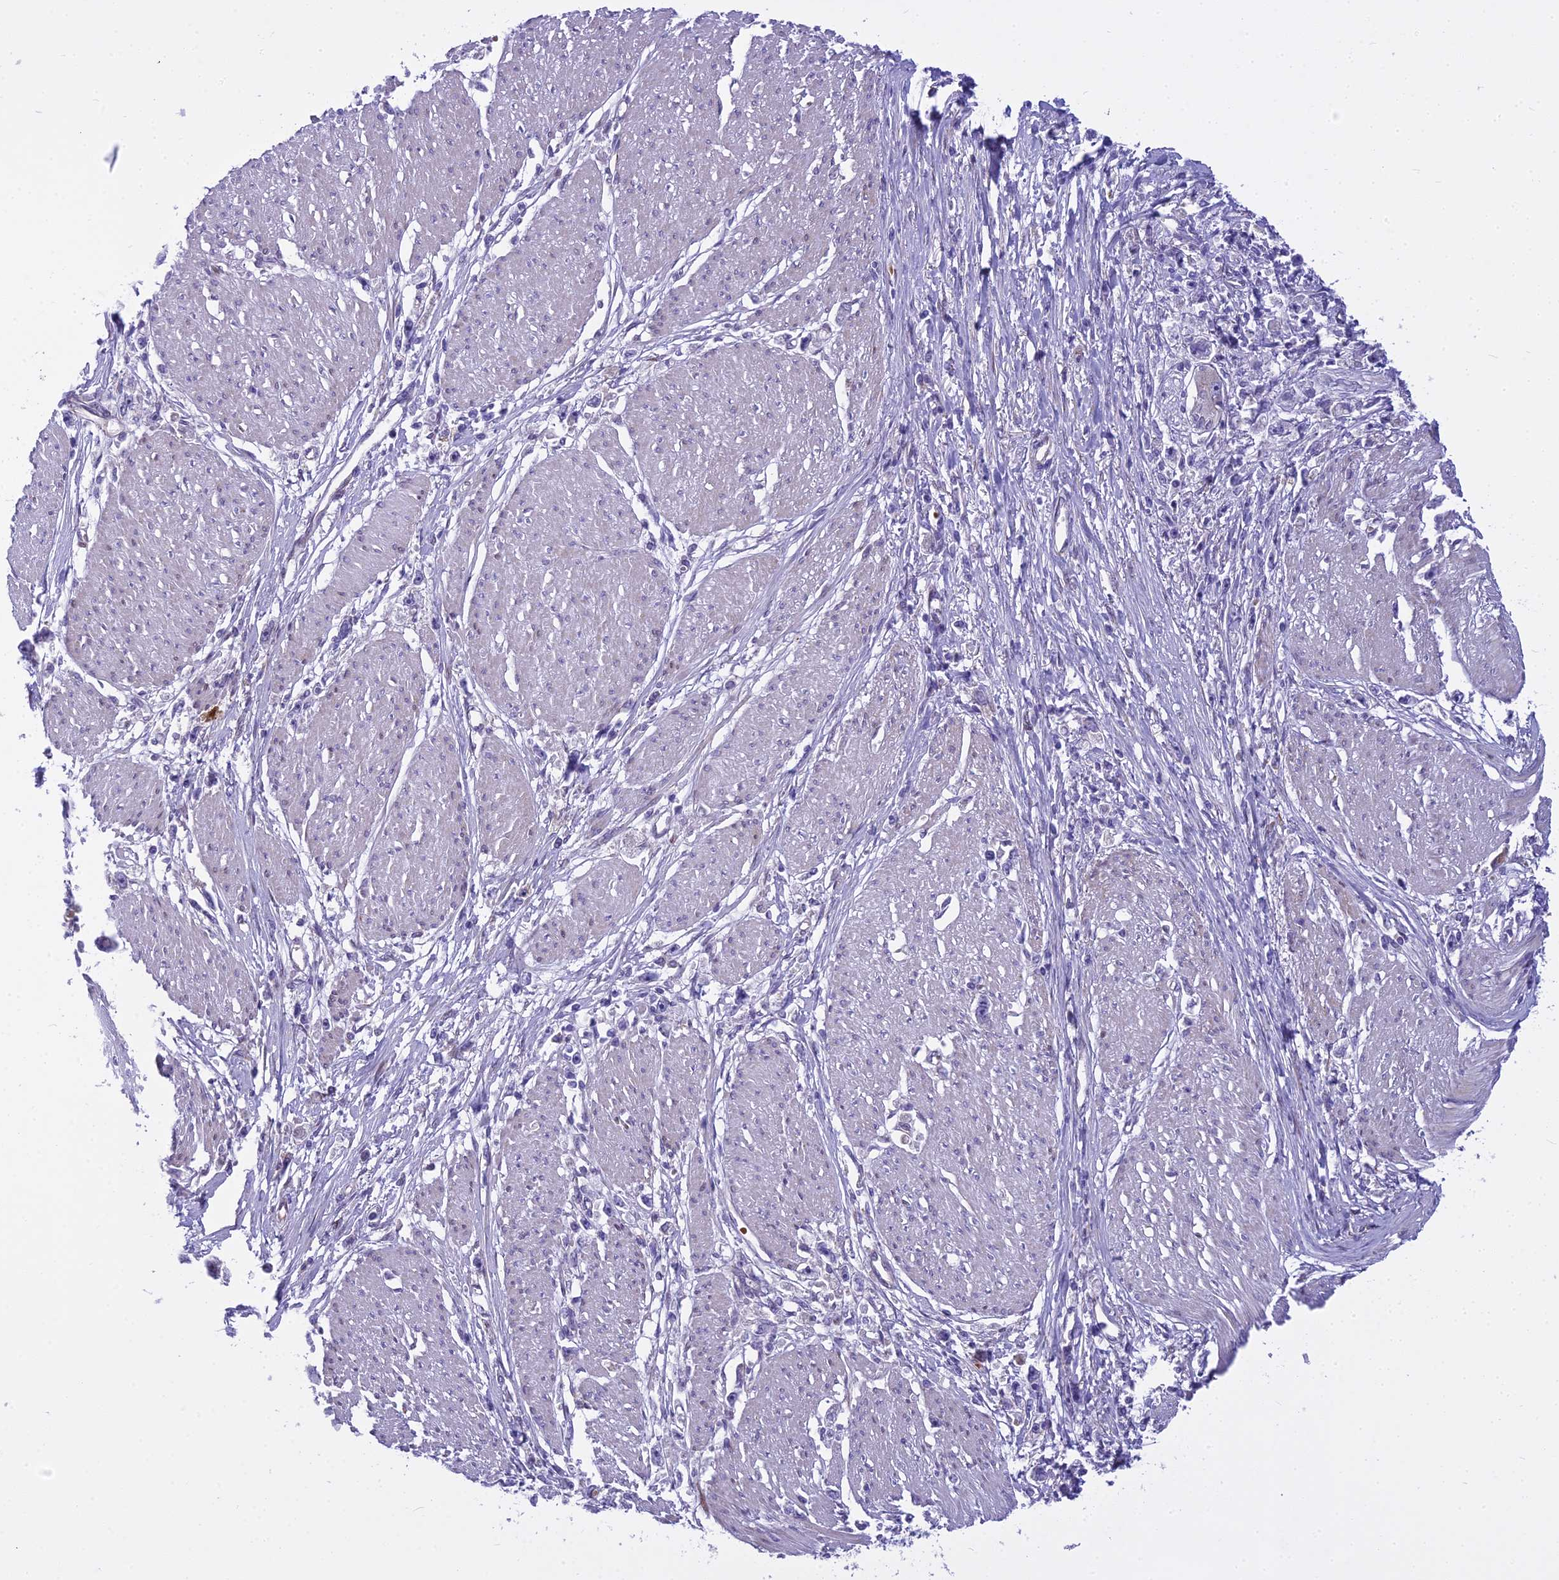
{"staining": {"intensity": "negative", "quantity": "none", "location": "none"}, "tissue": "stomach cancer", "cell_type": "Tumor cells", "image_type": "cancer", "snomed": [{"axis": "morphology", "description": "Adenocarcinoma, NOS"}, {"axis": "topography", "description": "Stomach"}], "caption": "Immunohistochemistry (IHC) image of neoplastic tissue: stomach cancer stained with DAB (3,3'-diaminobenzidine) exhibits no significant protein staining in tumor cells.", "gene": "PCDHB14", "patient": {"sex": "female", "age": 59}}